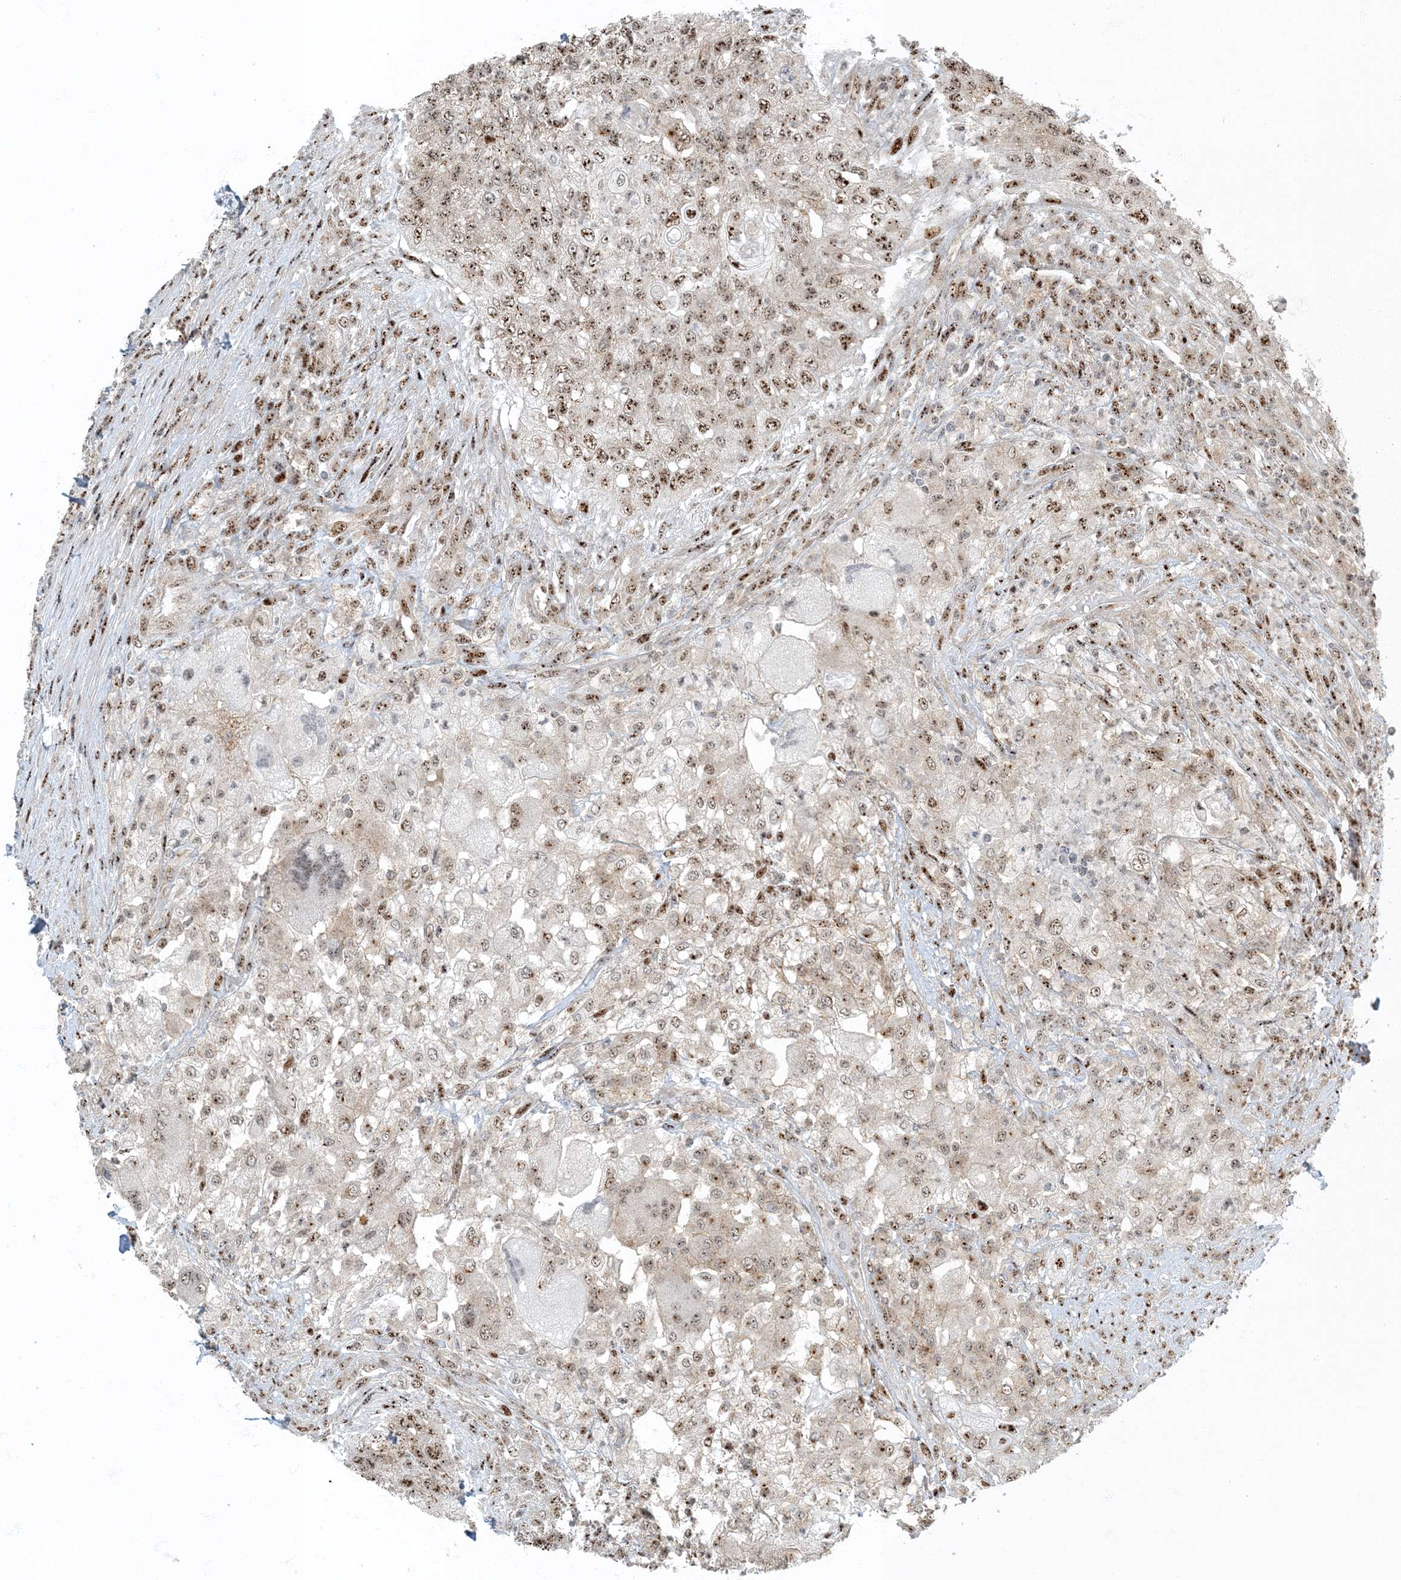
{"staining": {"intensity": "moderate", "quantity": "25%-75%", "location": "nuclear"}, "tissue": "urothelial cancer", "cell_type": "Tumor cells", "image_type": "cancer", "snomed": [{"axis": "morphology", "description": "Urothelial carcinoma, High grade"}, {"axis": "topography", "description": "Urinary bladder"}], "caption": "Urothelial carcinoma (high-grade) stained with immunohistochemistry (IHC) shows moderate nuclear positivity in about 25%-75% of tumor cells.", "gene": "MBD1", "patient": {"sex": "female", "age": 60}}